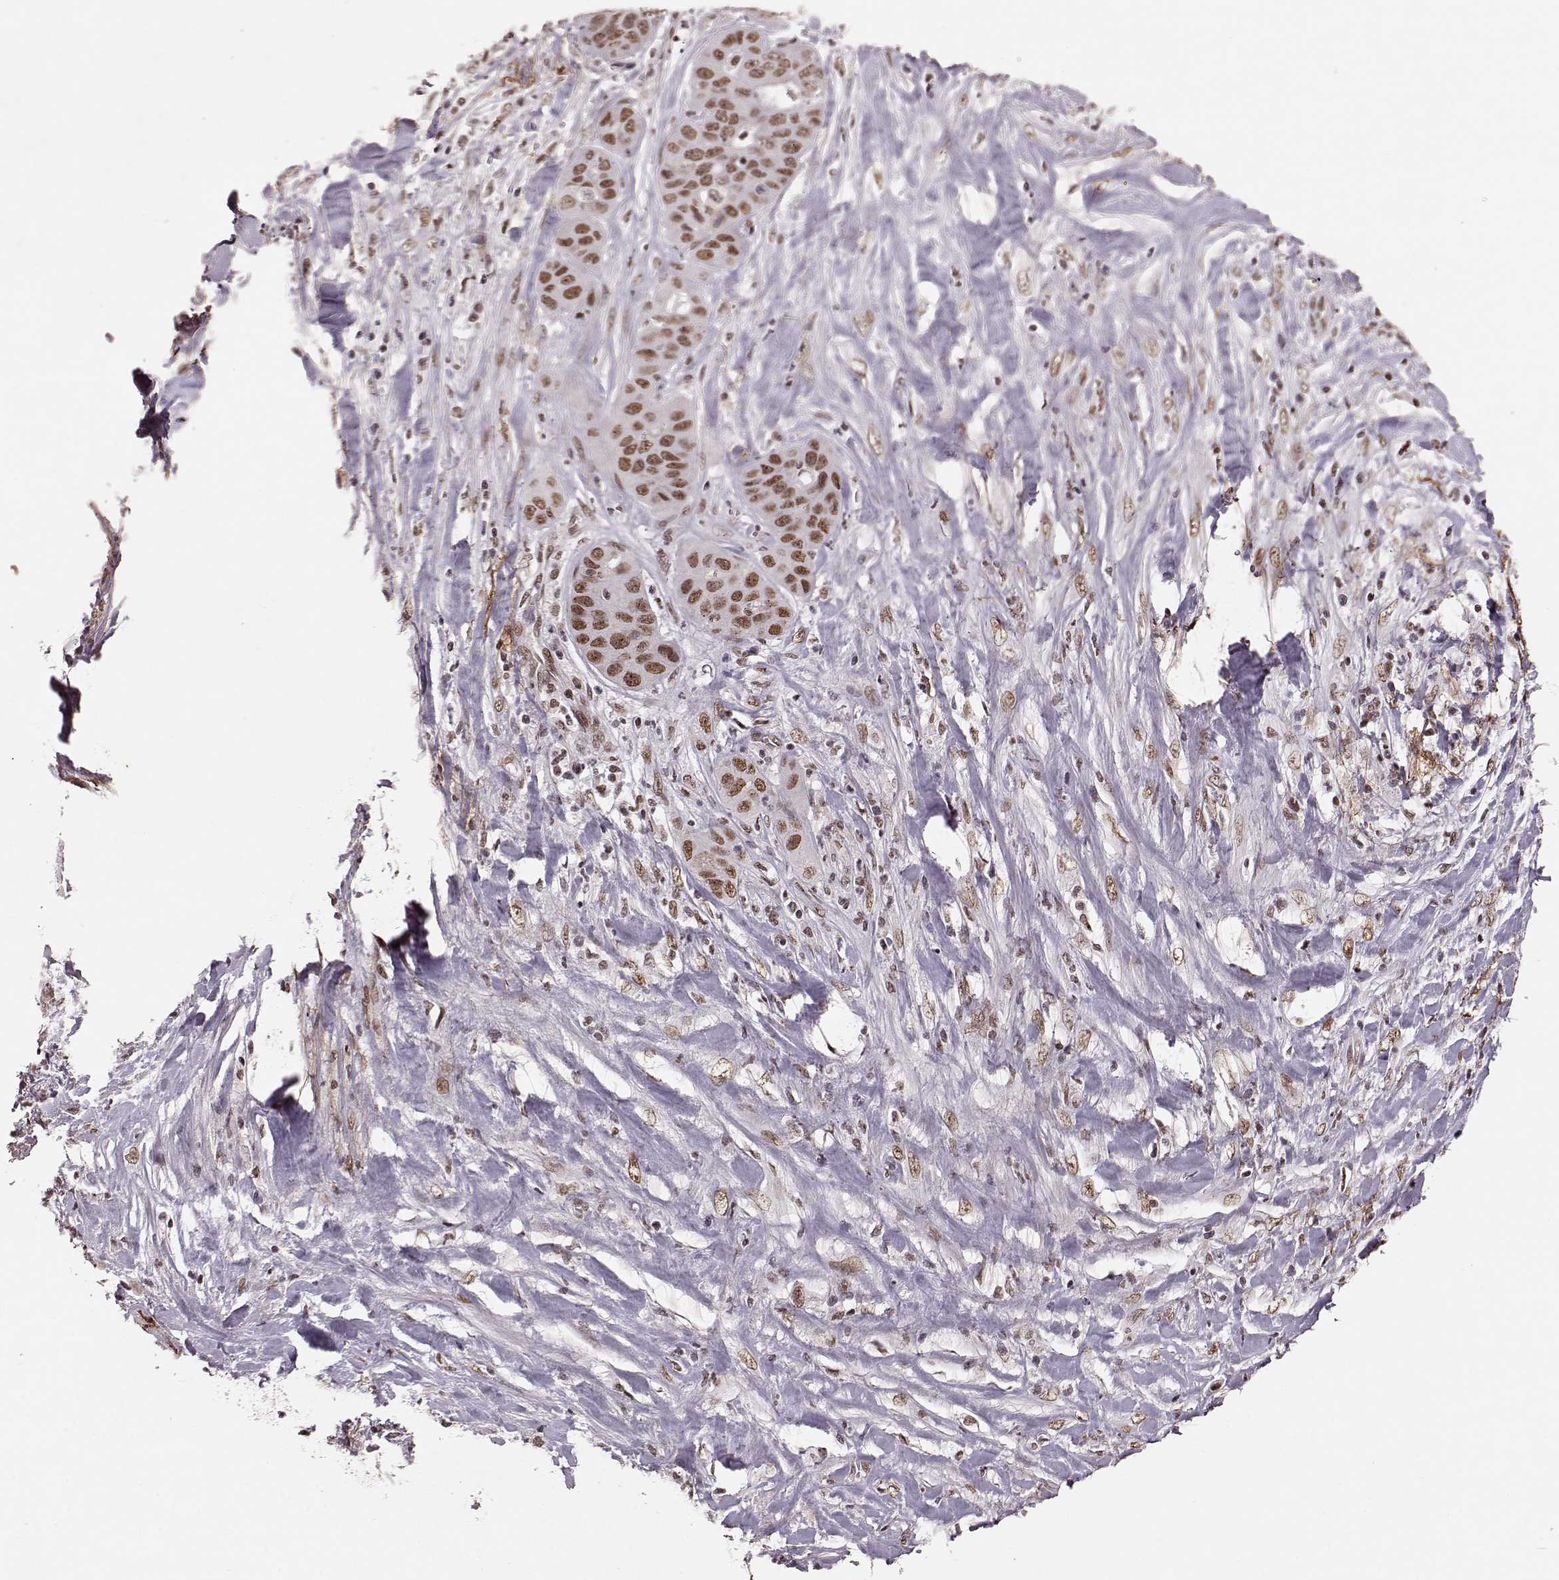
{"staining": {"intensity": "moderate", "quantity": ">75%", "location": "nuclear"}, "tissue": "liver cancer", "cell_type": "Tumor cells", "image_type": "cancer", "snomed": [{"axis": "morphology", "description": "Cholangiocarcinoma"}, {"axis": "topography", "description": "Liver"}], "caption": "Immunohistochemistry (IHC) of human liver cholangiocarcinoma reveals medium levels of moderate nuclear positivity in approximately >75% of tumor cells. (DAB (3,3'-diaminobenzidine) = brown stain, brightfield microscopy at high magnification).", "gene": "RRAGD", "patient": {"sex": "female", "age": 52}}